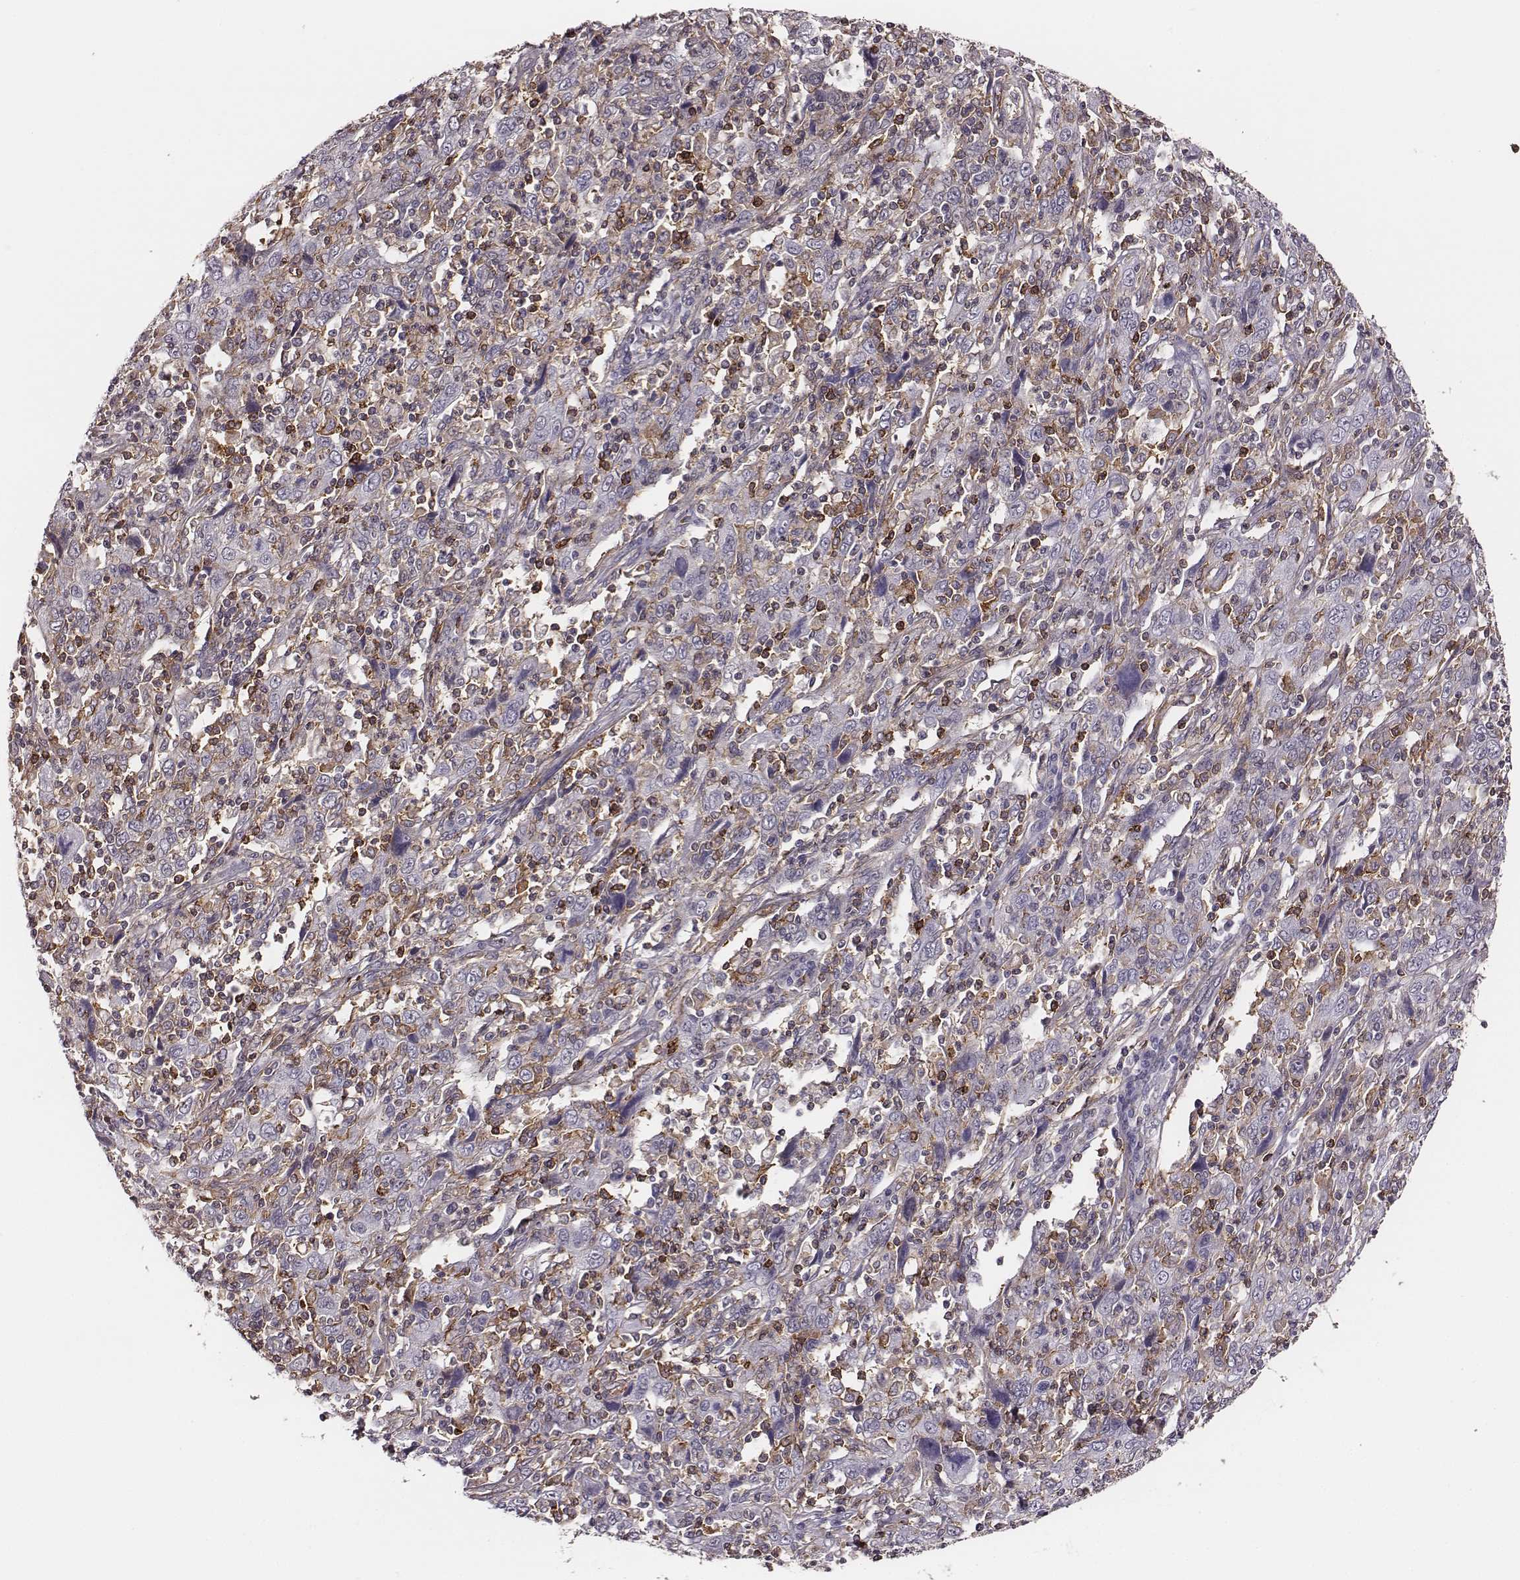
{"staining": {"intensity": "negative", "quantity": "none", "location": "none"}, "tissue": "cervical cancer", "cell_type": "Tumor cells", "image_type": "cancer", "snomed": [{"axis": "morphology", "description": "Squamous cell carcinoma, NOS"}, {"axis": "topography", "description": "Cervix"}], "caption": "Cervical squamous cell carcinoma stained for a protein using IHC demonstrates no staining tumor cells.", "gene": "ZYX", "patient": {"sex": "female", "age": 46}}